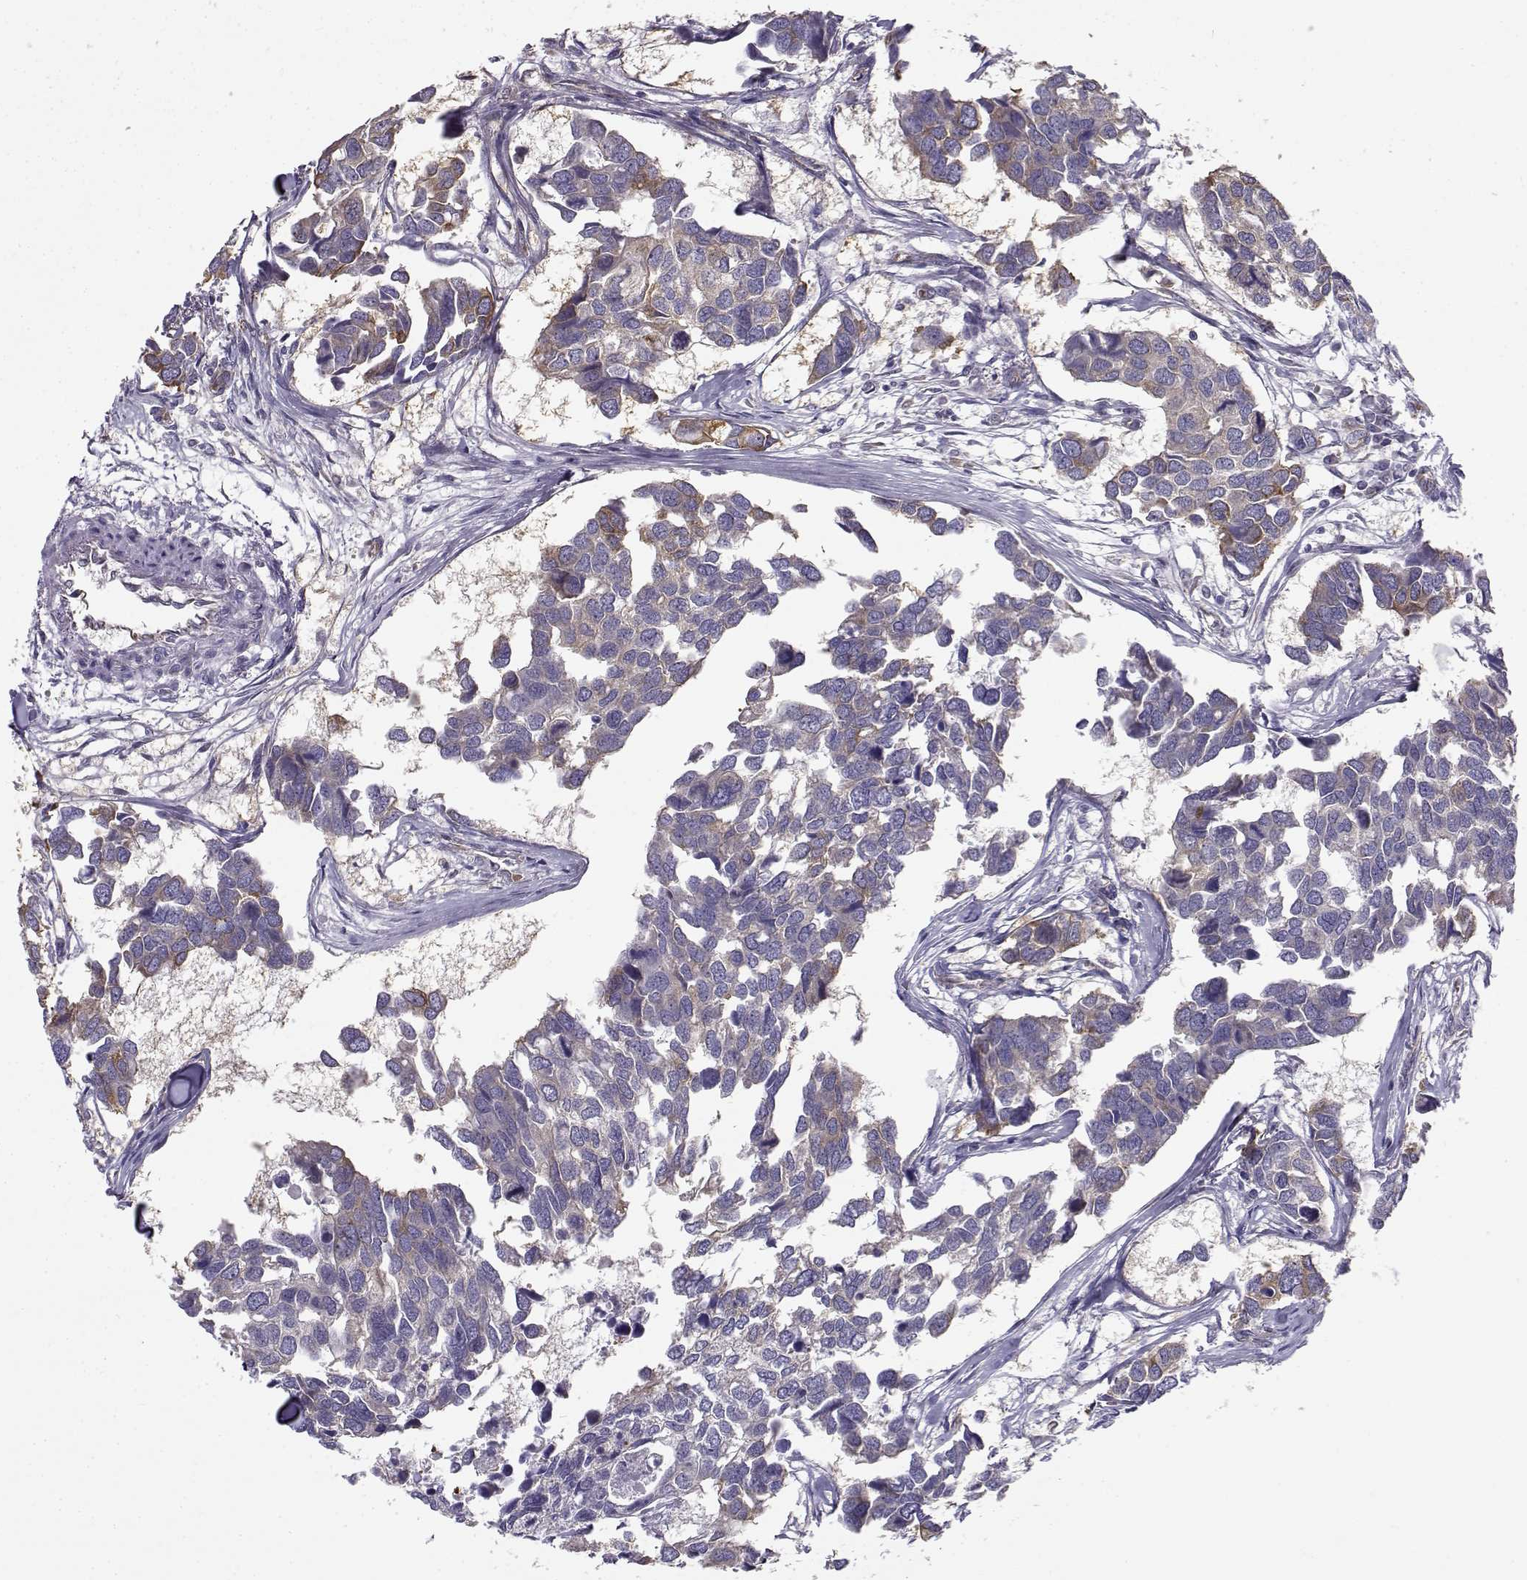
{"staining": {"intensity": "moderate", "quantity": "<25%", "location": "cytoplasmic/membranous"}, "tissue": "breast cancer", "cell_type": "Tumor cells", "image_type": "cancer", "snomed": [{"axis": "morphology", "description": "Duct carcinoma"}, {"axis": "topography", "description": "Breast"}], "caption": "Approximately <25% of tumor cells in human breast cancer display moderate cytoplasmic/membranous protein expression as visualized by brown immunohistochemical staining.", "gene": "BEND6", "patient": {"sex": "female", "age": 83}}